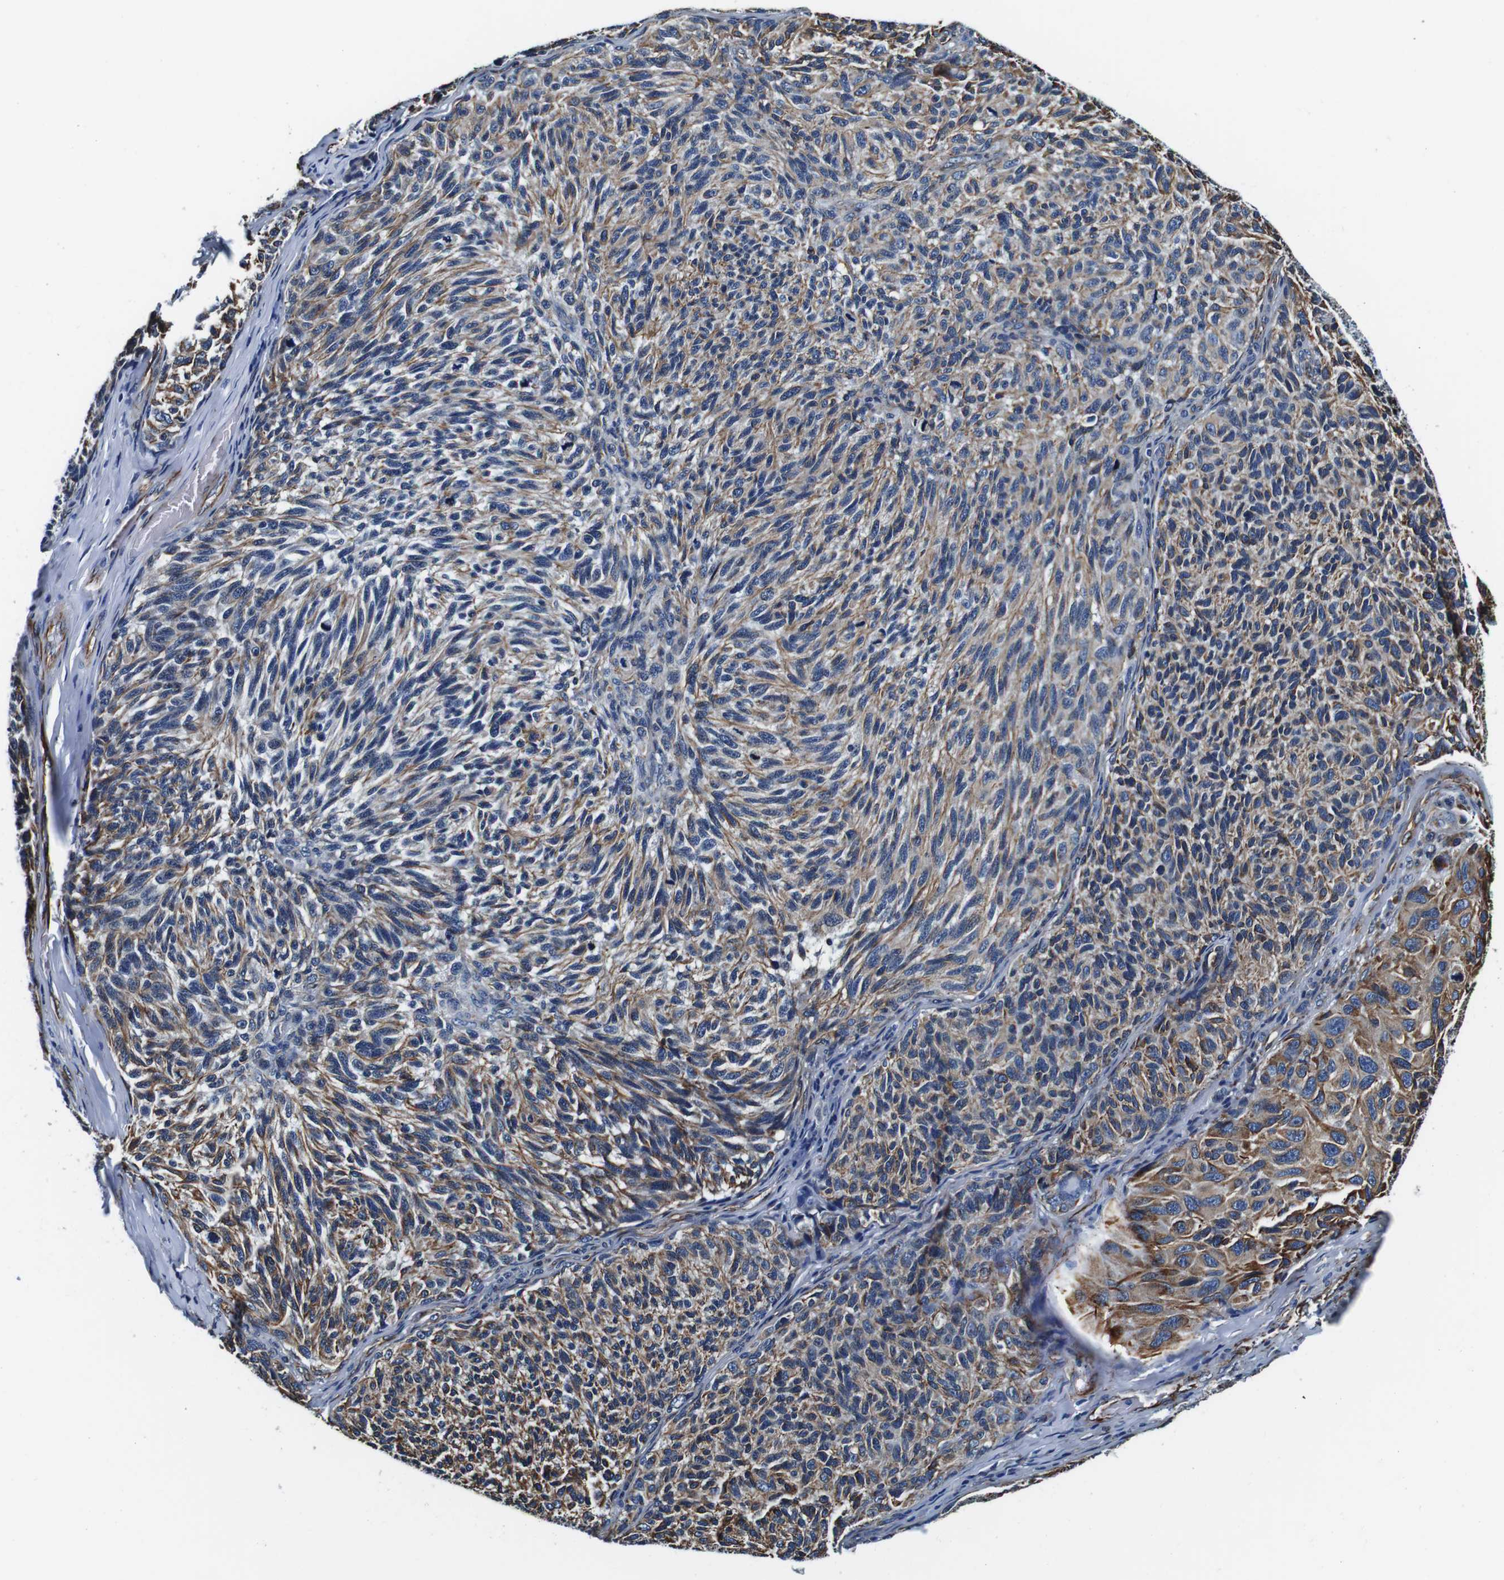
{"staining": {"intensity": "weak", "quantity": "<25%", "location": "cytoplasmic/membranous"}, "tissue": "melanoma", "cell_type": "Tumor cells", "image_type": "cancer", "snomed": [{"axis": "morphology", "description": "Malignant melanoma, NOS"}, {"axis": "topography", "description": "Skin"}], "caption": "Image shows no protein positivity in tumor cells of melanoma tissue.", "gene": "GJE1", "patient": {"sex": "female", "age": 73}}